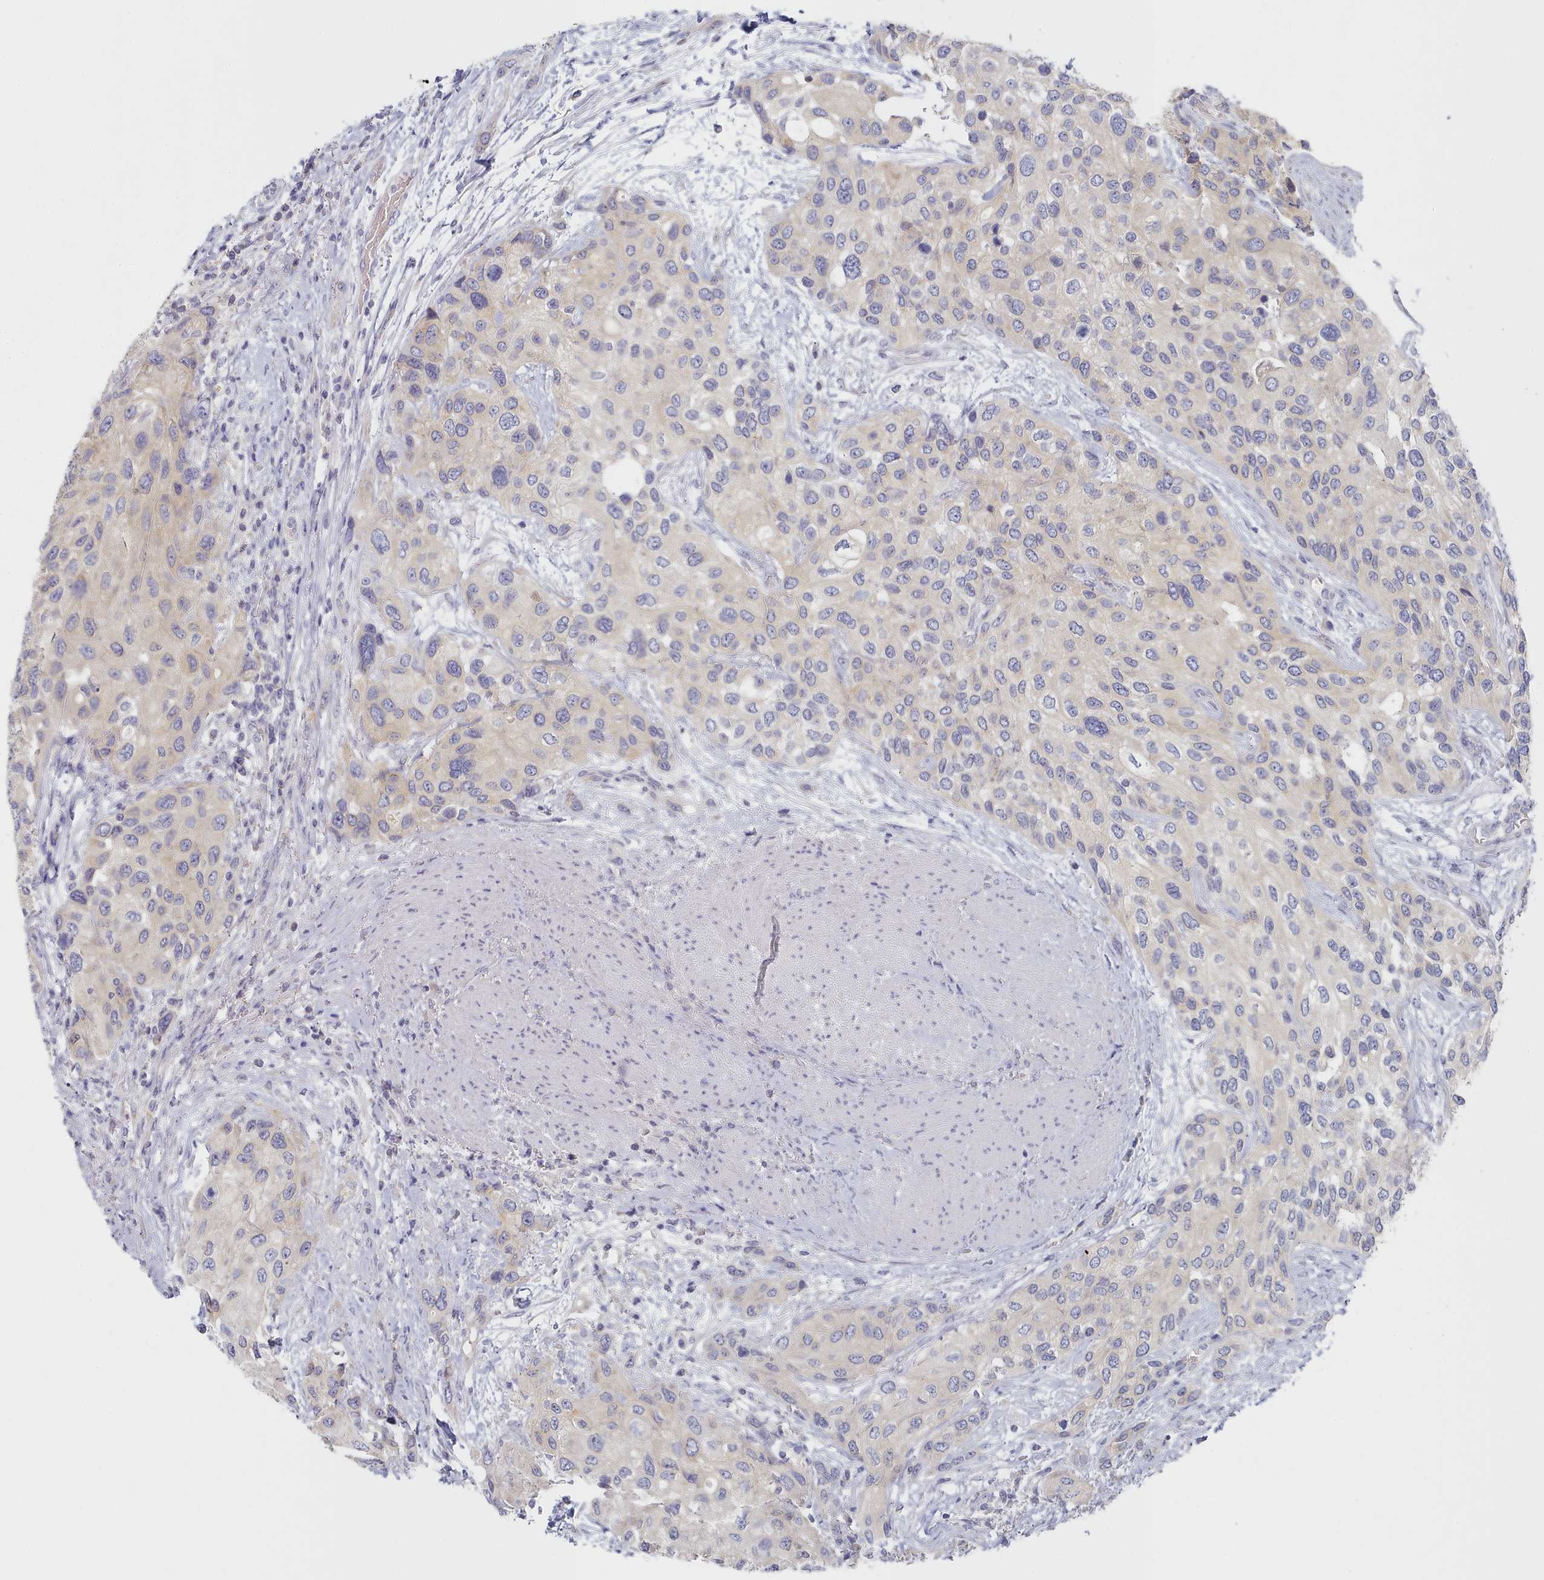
{"staining": {"intensity": "negative", "quantity": "none", "location": "none"}, "tissue": "urothelial cancer", "cell_type": "Tumor cells", "image_type": "cancer", "snomed": [{"axis": "morphology", "description": "Normal tissue, NOS"}, {"axis": "morphology", "description": "Urothelial carcinoma, High grade"}, {"axis": "topography", "description": "Vascular tissue"}, {"axis": "topography", "description": "Urinary bladder"}], "caption": "DAB (3,3'-diaminobenzidine) immunohistochemical staining of high-grade urothelial carcinoma demonstrates no significant staining in tumor cells.", "gene": "TYW1B", "patient": {"sex": "female", "age": 56}}